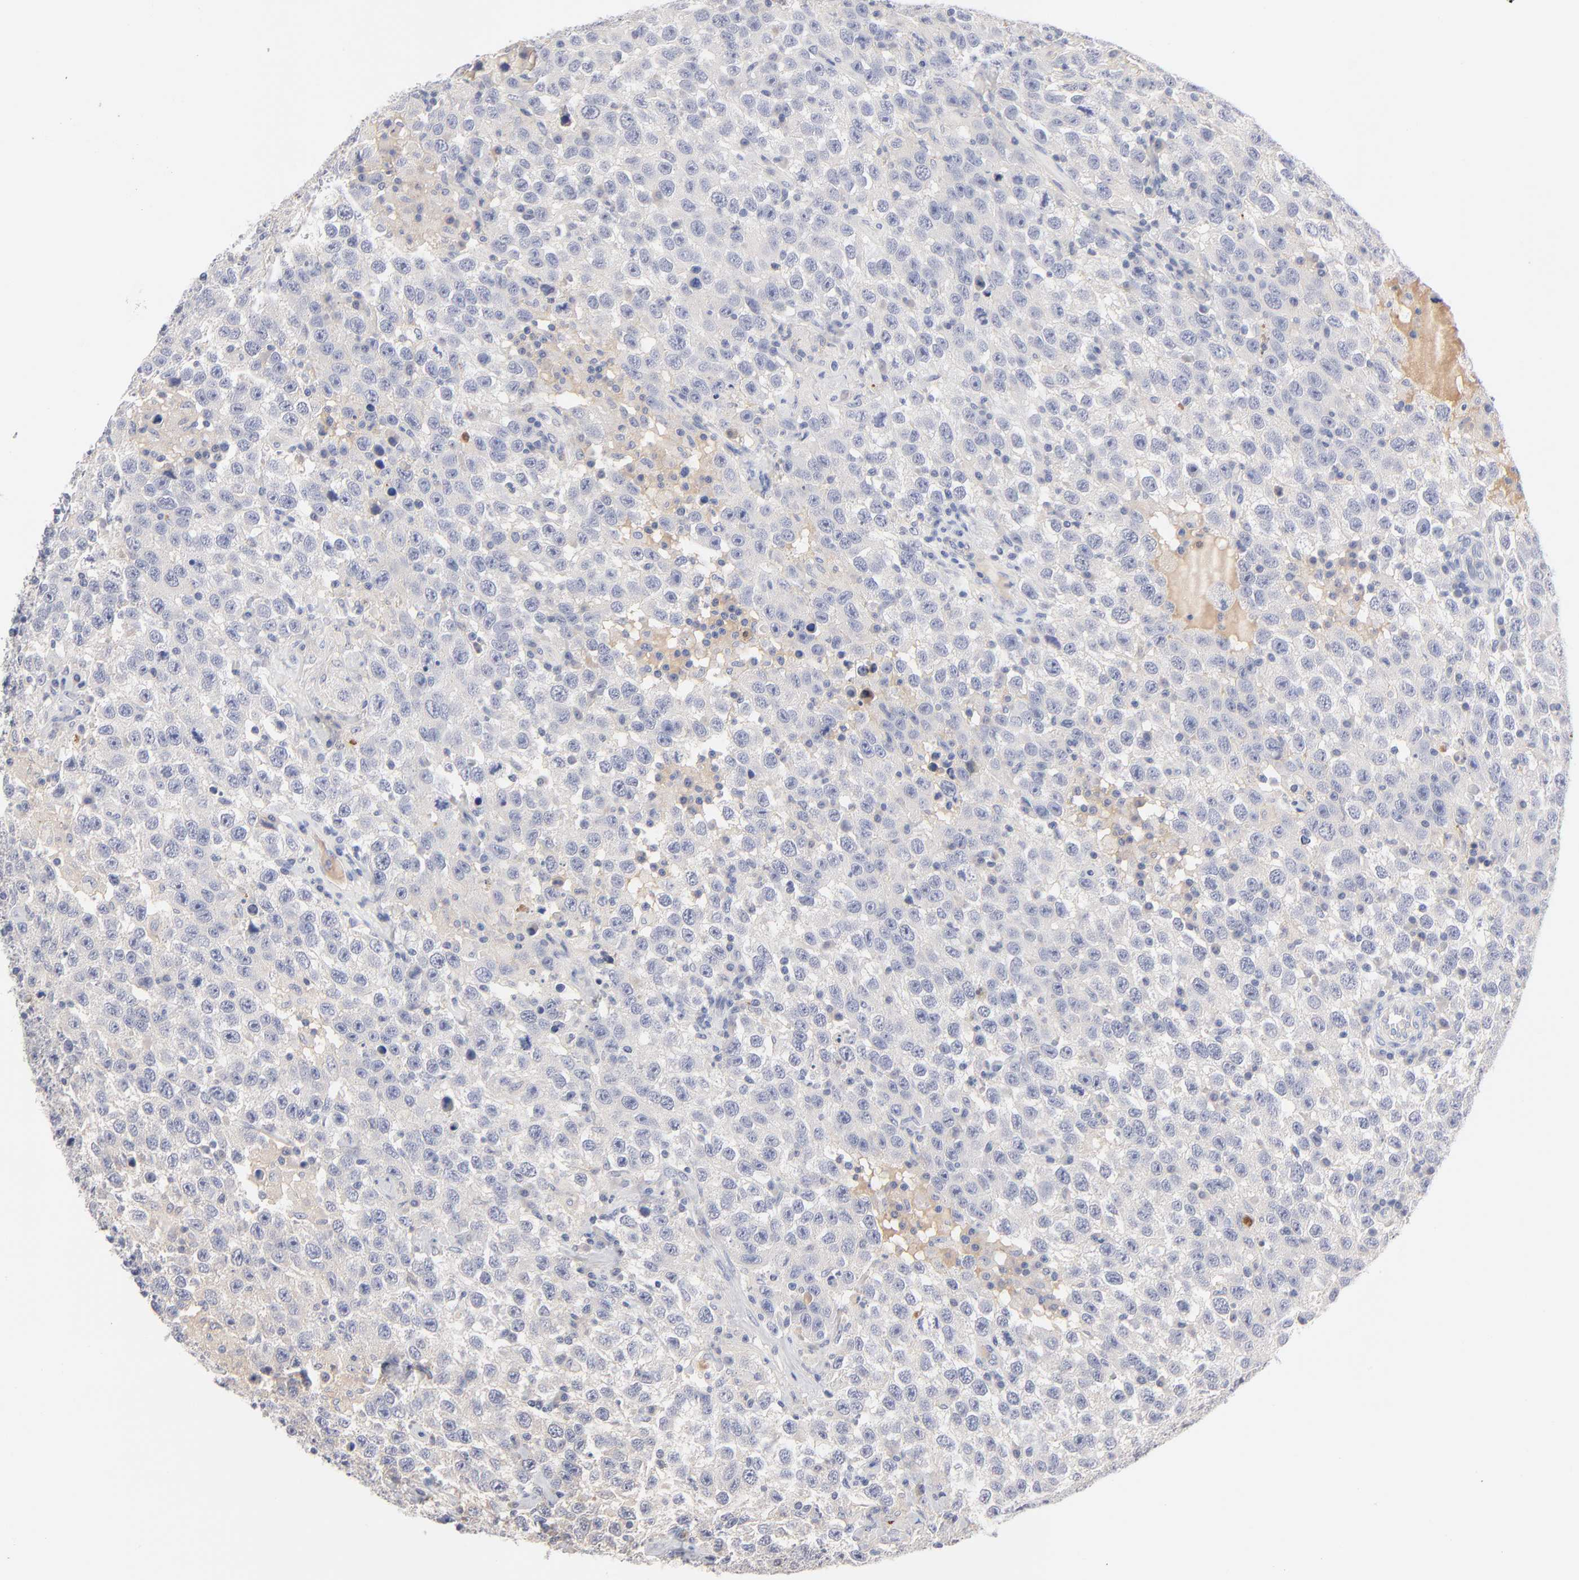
{"staining": {"intensity": "moderate", "quantity": "25%-75%", "location": "cytoplasmic/membranous"}, "tissue": "testis cancer", "cell_type": "Tumor cells", "image_type": "cancer", "snomed": [{"axis": "morphology", "description": "Seminoma, NOS"}, {"axis": "topography", "description": "Testis"}], "caption": "Immunohistochemical staining of human testis cancer (seminoma) displays moderate cytoplasmic/membranous protein expression in about 25%-75% of tumor cells. (DAB = brown stain, brightfield microscopy at high magnification).", "gene": "F12", "patient": {"sex": "male", "age": 41}}